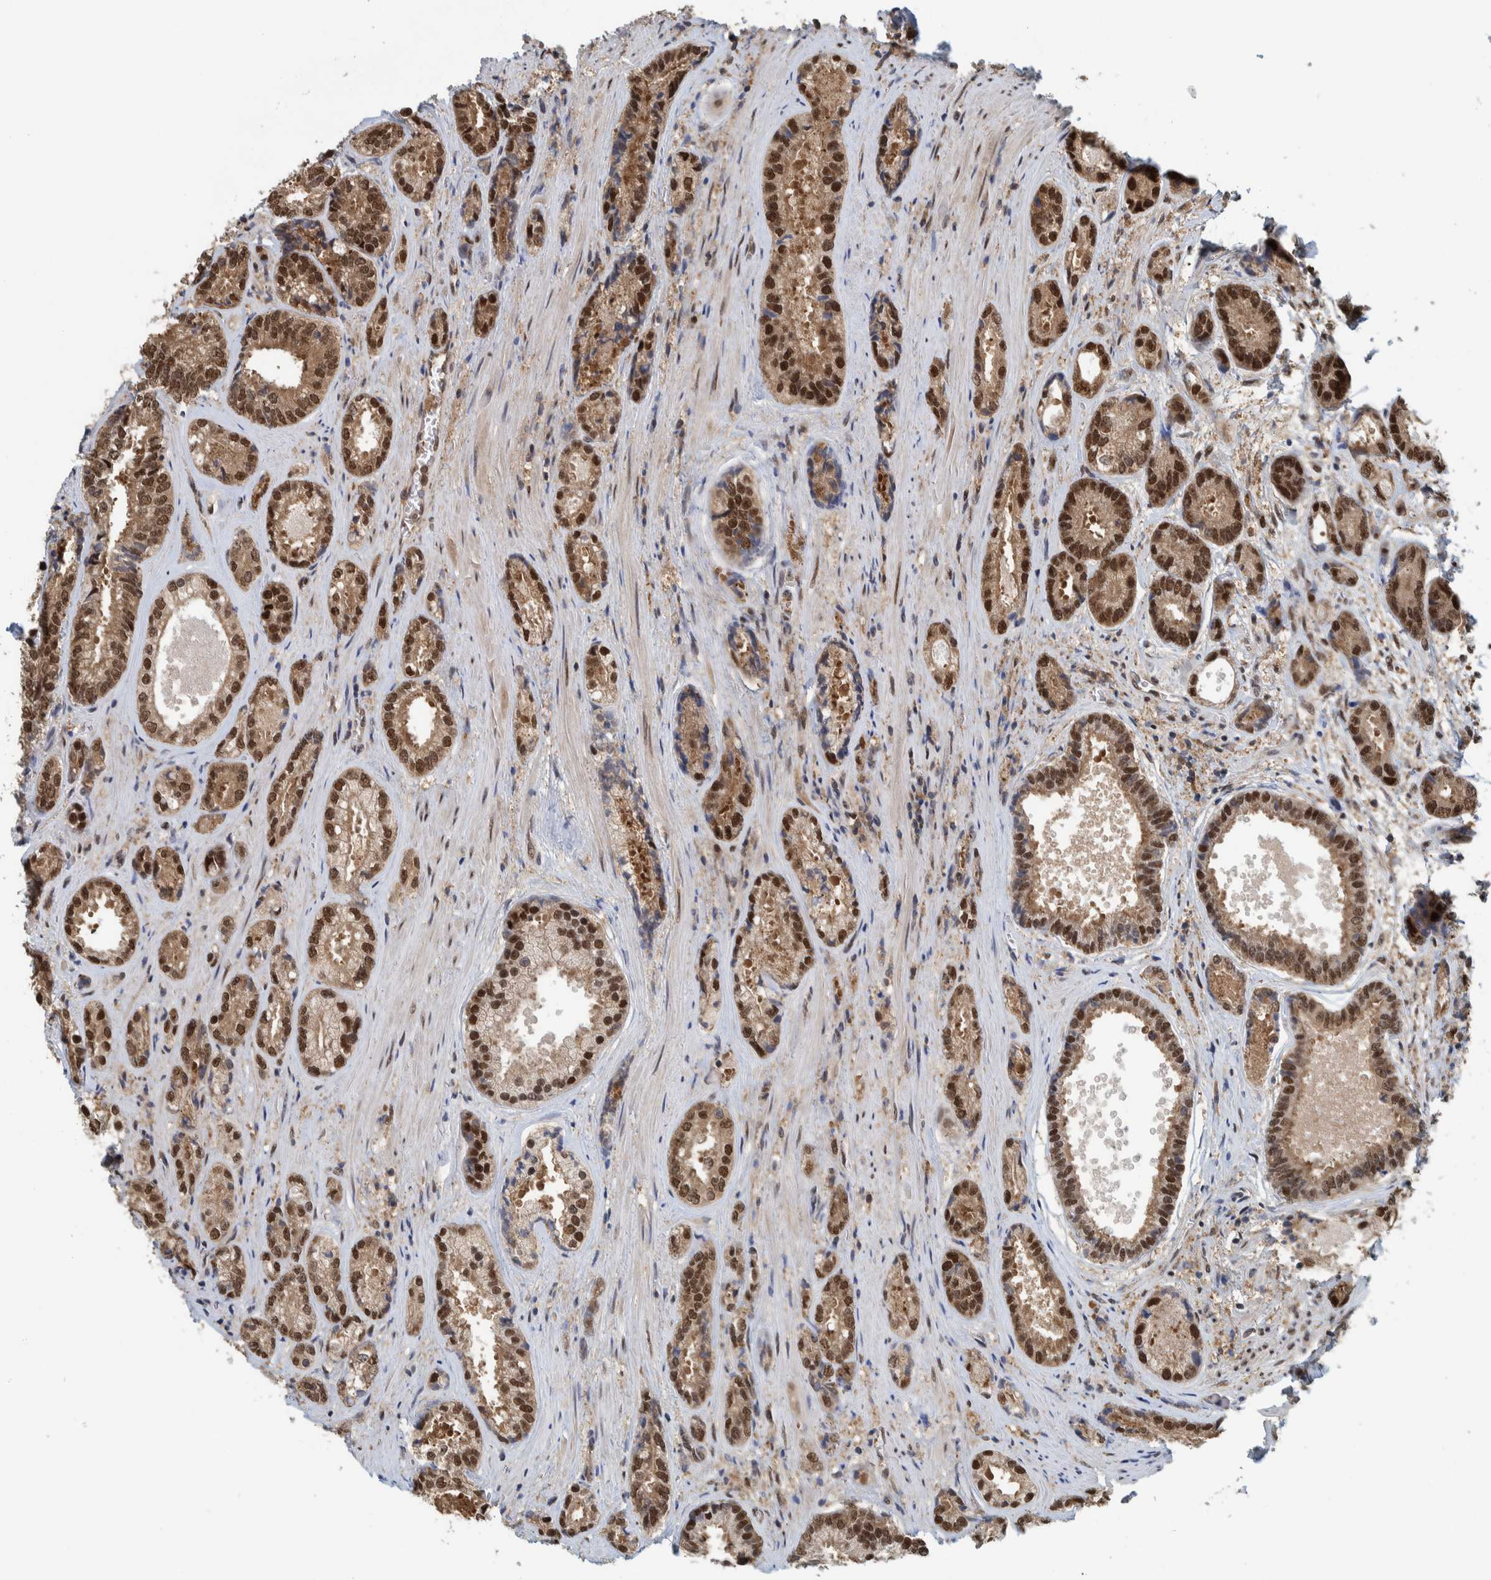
{"staining": {"intensity": "strong", "quantity": ">75%", "location": "nuclear"}, "tissue": "prostate cancer", "cell_type": "Tumor cells", "image_type": "cancer", "snomed": [{"axis": "morphology", "description": "Adenocarcinoma, High grade"}, {"axis": "topography", "description": "Prostate"}], "caption": "The image shows a brown stain indicating the presence of a protein in the nuclear of tumor cells in prostate high-grade adenocarcinoma. (Brightfield microscopy of DAB IHC at high magnification).", "gene": "COPS3", "patient": {"sex": "male", "age": 61}}